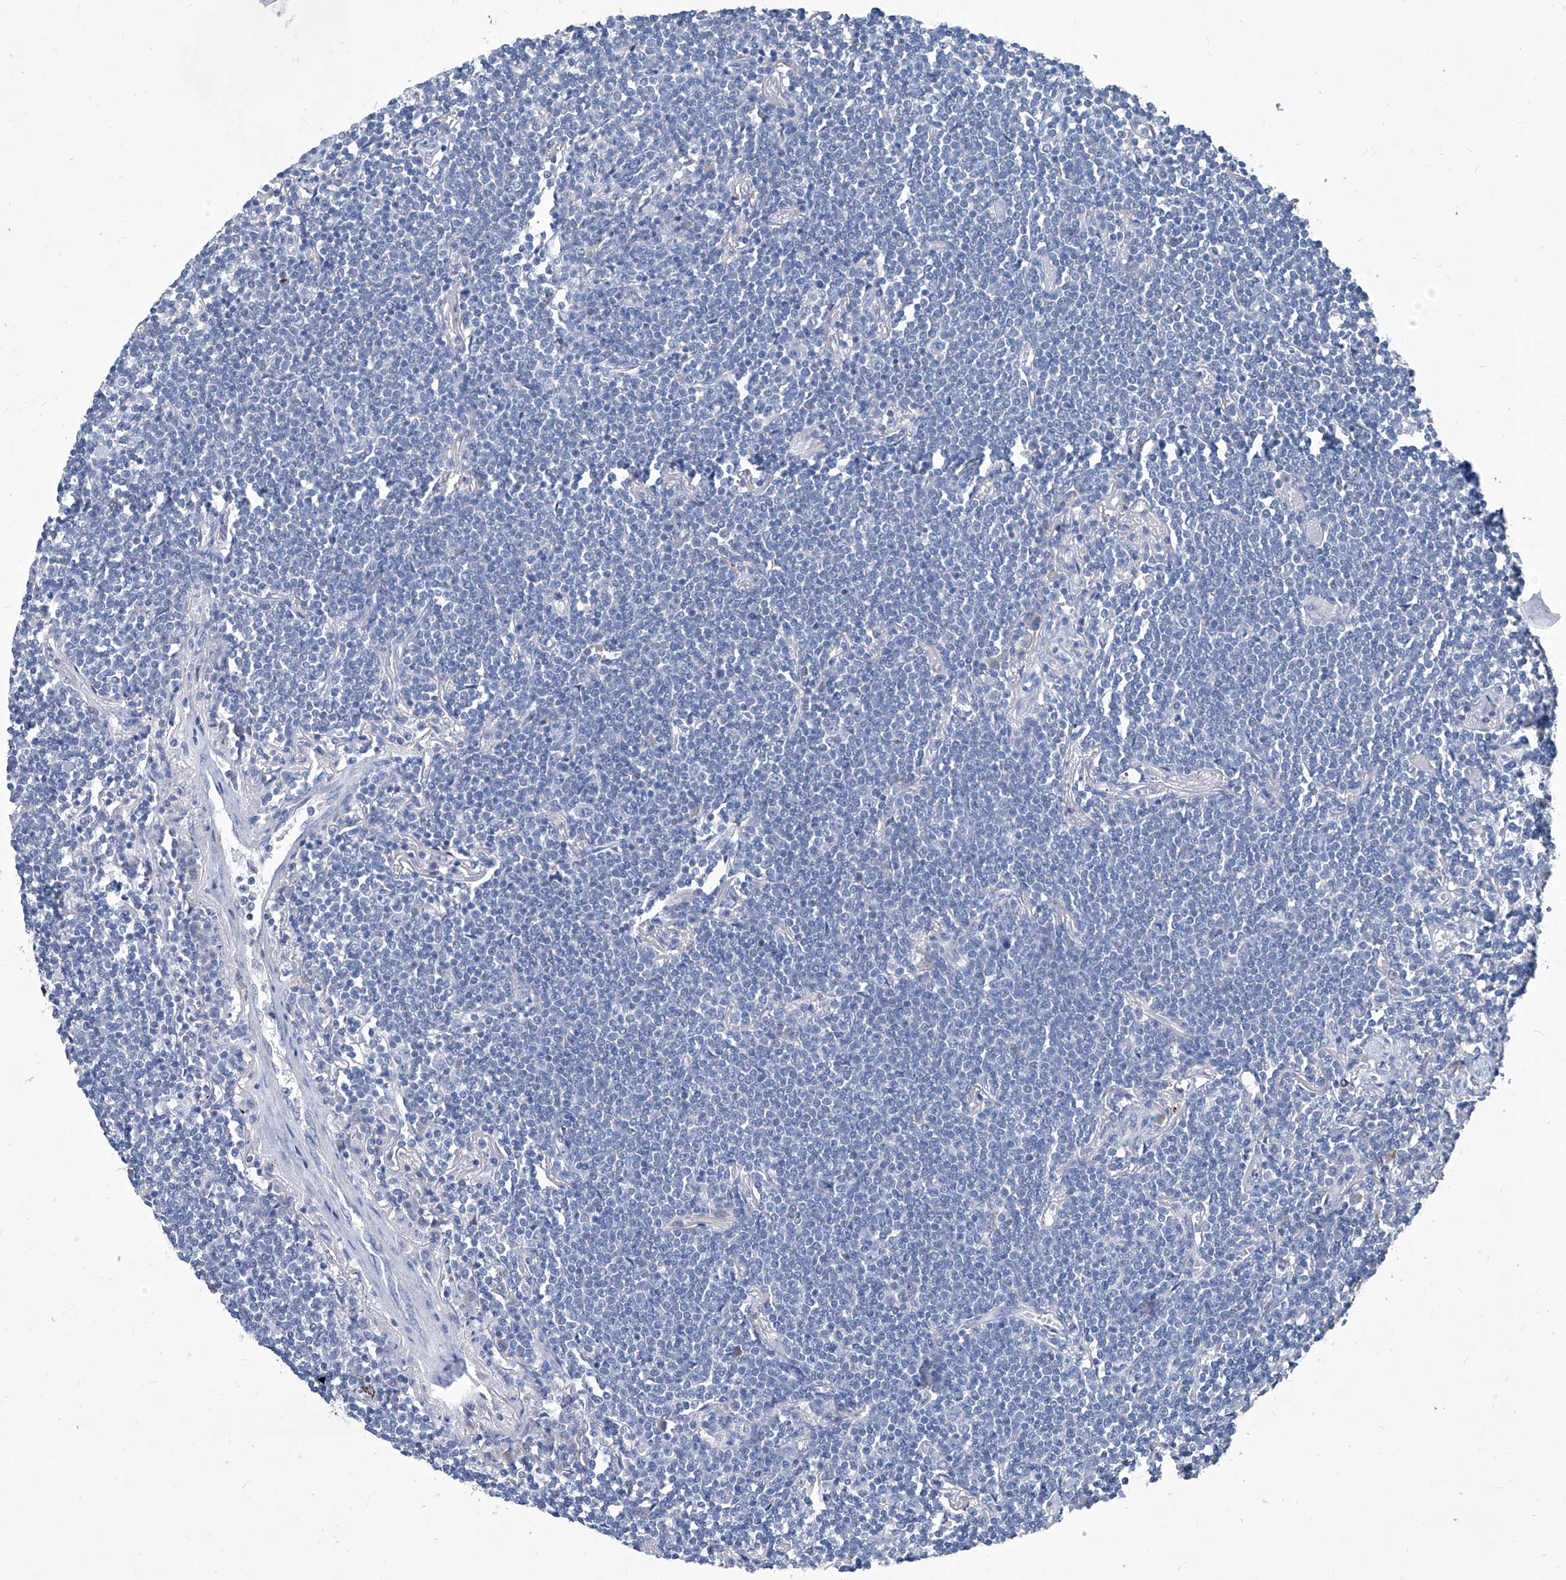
{"staining": {"intensity": "negative", "quantity": "none", "location": "none"}, "tissue": "lymphoma", "cell_type": "Tumor cells", "image_type": "cancer", "snomed": [{"axis": "morphology", "description": "Malignant lymphoma, non-Hodgkin's type, Low grade"}, {"axis": "topography", "description": "Lung"}], "caption": "Tumor cells are negative for brown protein staining in lymphoma.", "gene": "MTARC1", "patient": {"sex": "female", "age": 71}}